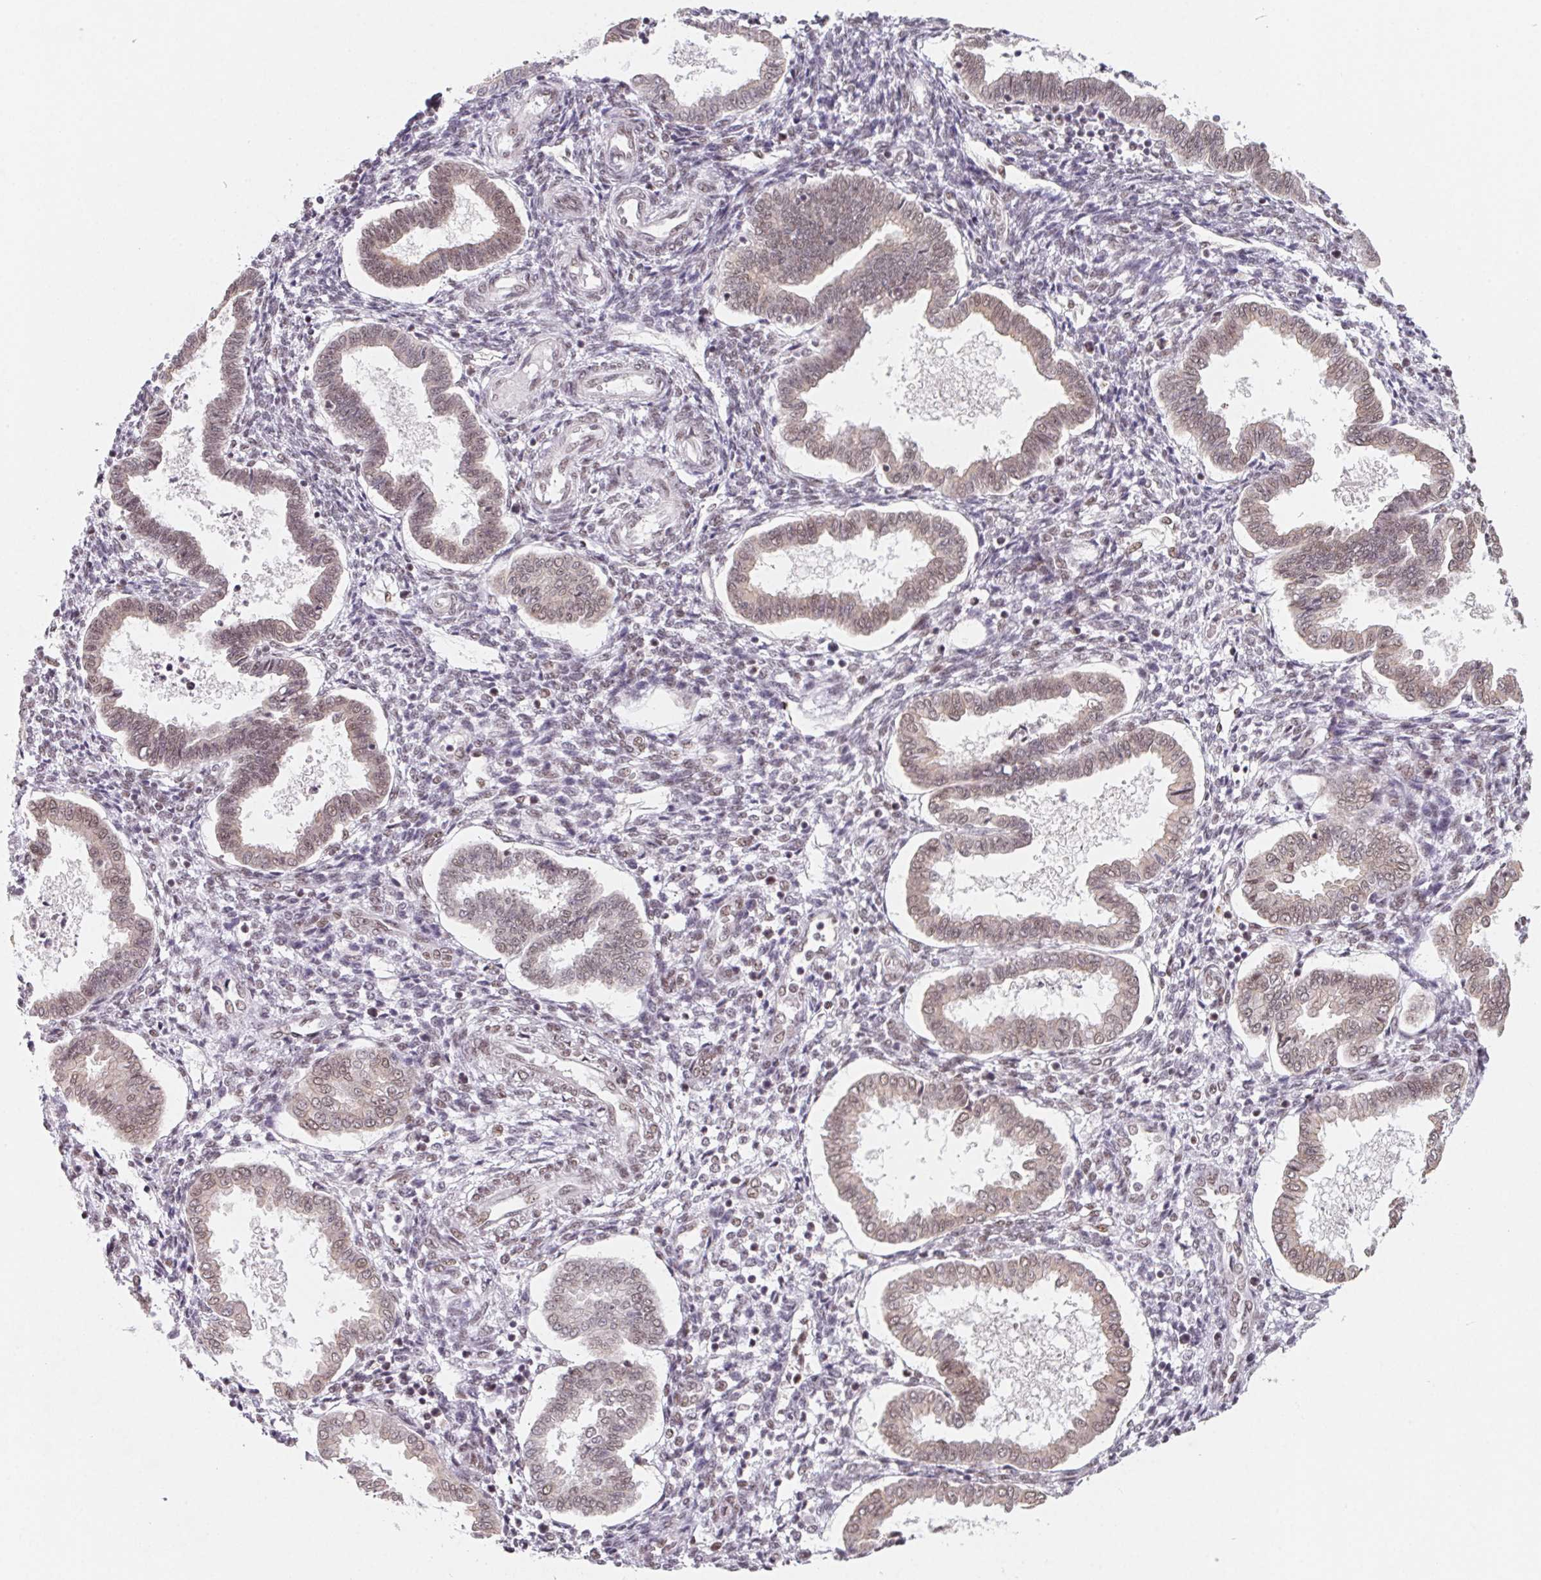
{"staining": {"intensity": "moderate", "quantity": "25%-75%", "location": "nuclear"}, "tissue": "endometrium", "cell_type": "Cells in endometrial stroma", "image_type": "normal", "snomed": [{"axis": "morphology", "description": "Normal tissue, NOS"}, {"axis": "topography", "description": "Endometrium"}], "caption": "Immunohistochemical staining of unremarkable endometrium demonstrates 25%-75% levels of moderate nuclear protein positivity in approximately 25%-75% of cells in endometrial stroma.", "gene": "TCERG1", "patient": {"sex": "female", "age": 24}}